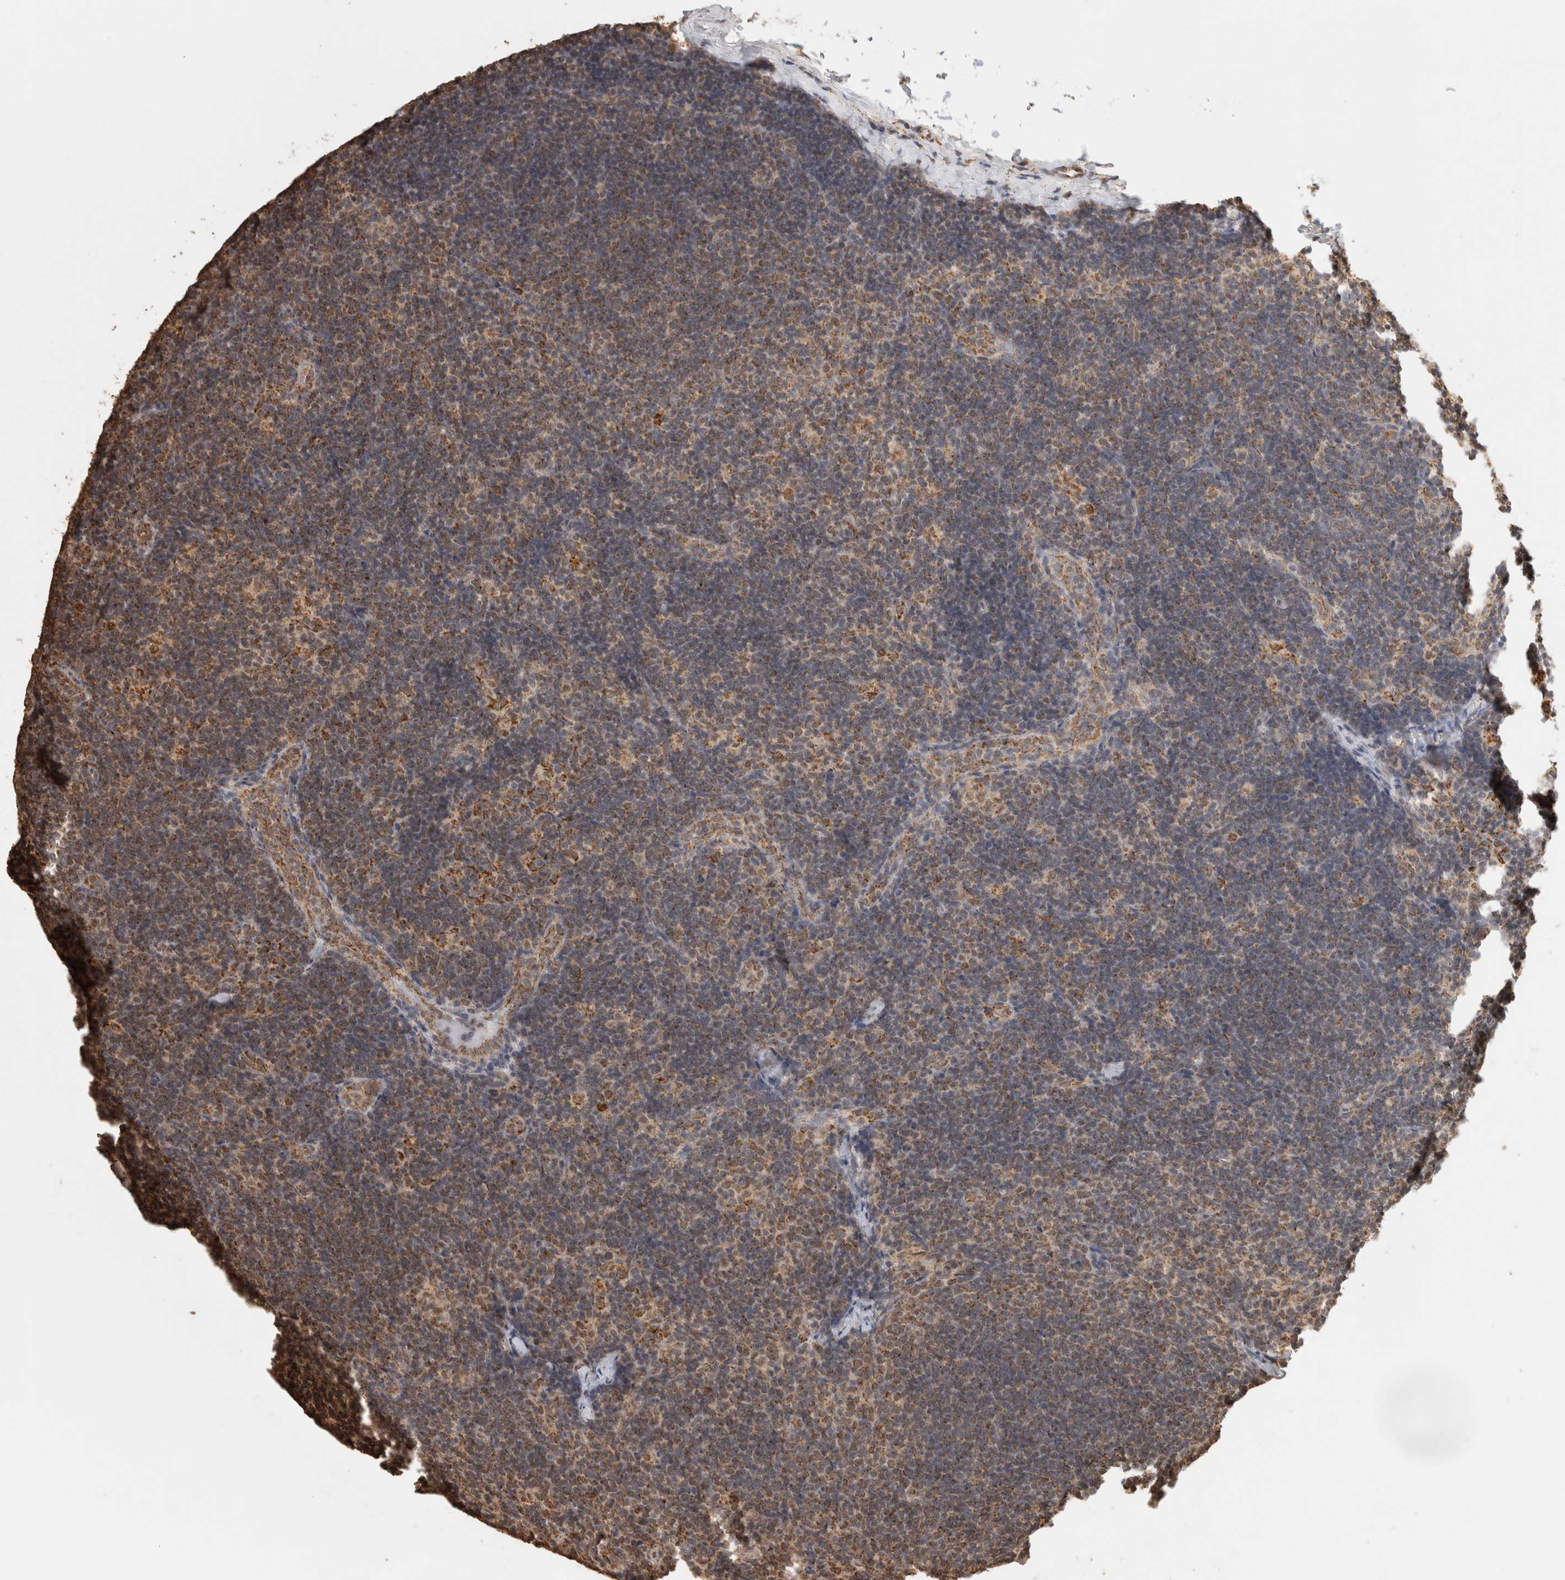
{"staining": {"intensity": "moderate", "quantity": ">75%", "location": "cytoplasmic/membranous"}, "tissue": "lymph node", "cell_type": "Germinal center cells", "image_type": "normal", "snomed": [{"axis": "morphology", "description": "Normal tissue, NOS"}, {"axis": "topography", "description": "Lymph node"}], "caption": "A brown stain labels moderate cytoplasmic/membranous staining of a protein in germinal center cells of normal human lymph node.", "gene": "BNIP3L", "patient": {"sex": "female", "age": 22}}